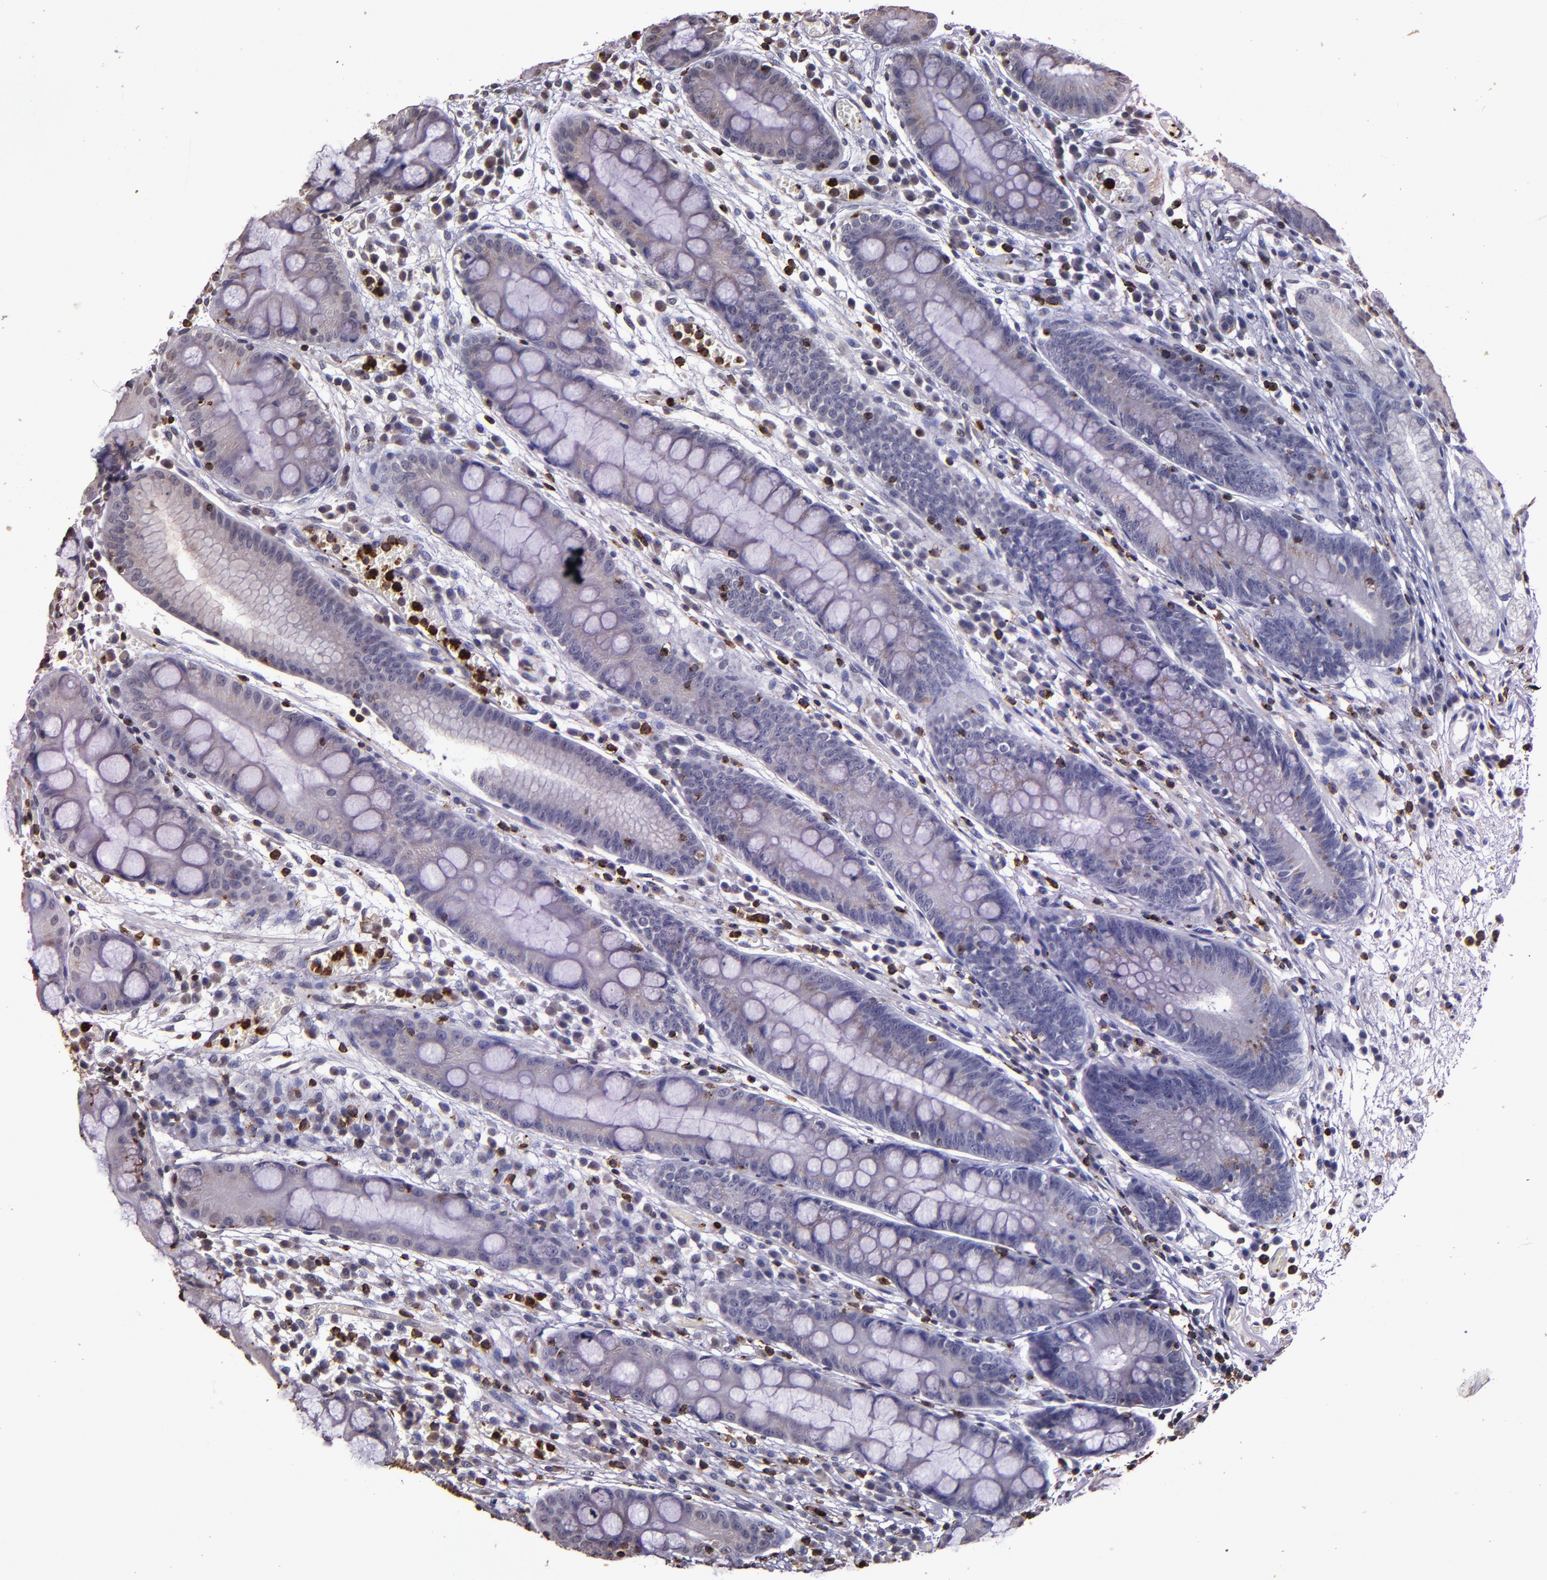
{"staining": {"intensity": "moderate", "quantity": ">75%", "location": "cytoplasmic/membranous"}, "tissue": "stomach", "cell_type": "Glandular cells", "image_type": "normal", "snomed": [{"axis": "morphology", "description": "Normal tissue, NOS"}, {"axis": "morphology", "description": "Inflammation, NOS"}, {"axis": "topography", "description": "Stomach, lower"}], "caption": "A brown stain labels moderate cytoplasmic/membranous staining of a protein in glandular cells of unremarkable human stomach. Immunohistochemistry (ihc) stains the protein of interest in brown and the nuclei are stained blue.", "gene": "SLC2A3", "patient": {"sex": "male", "age": 59}}